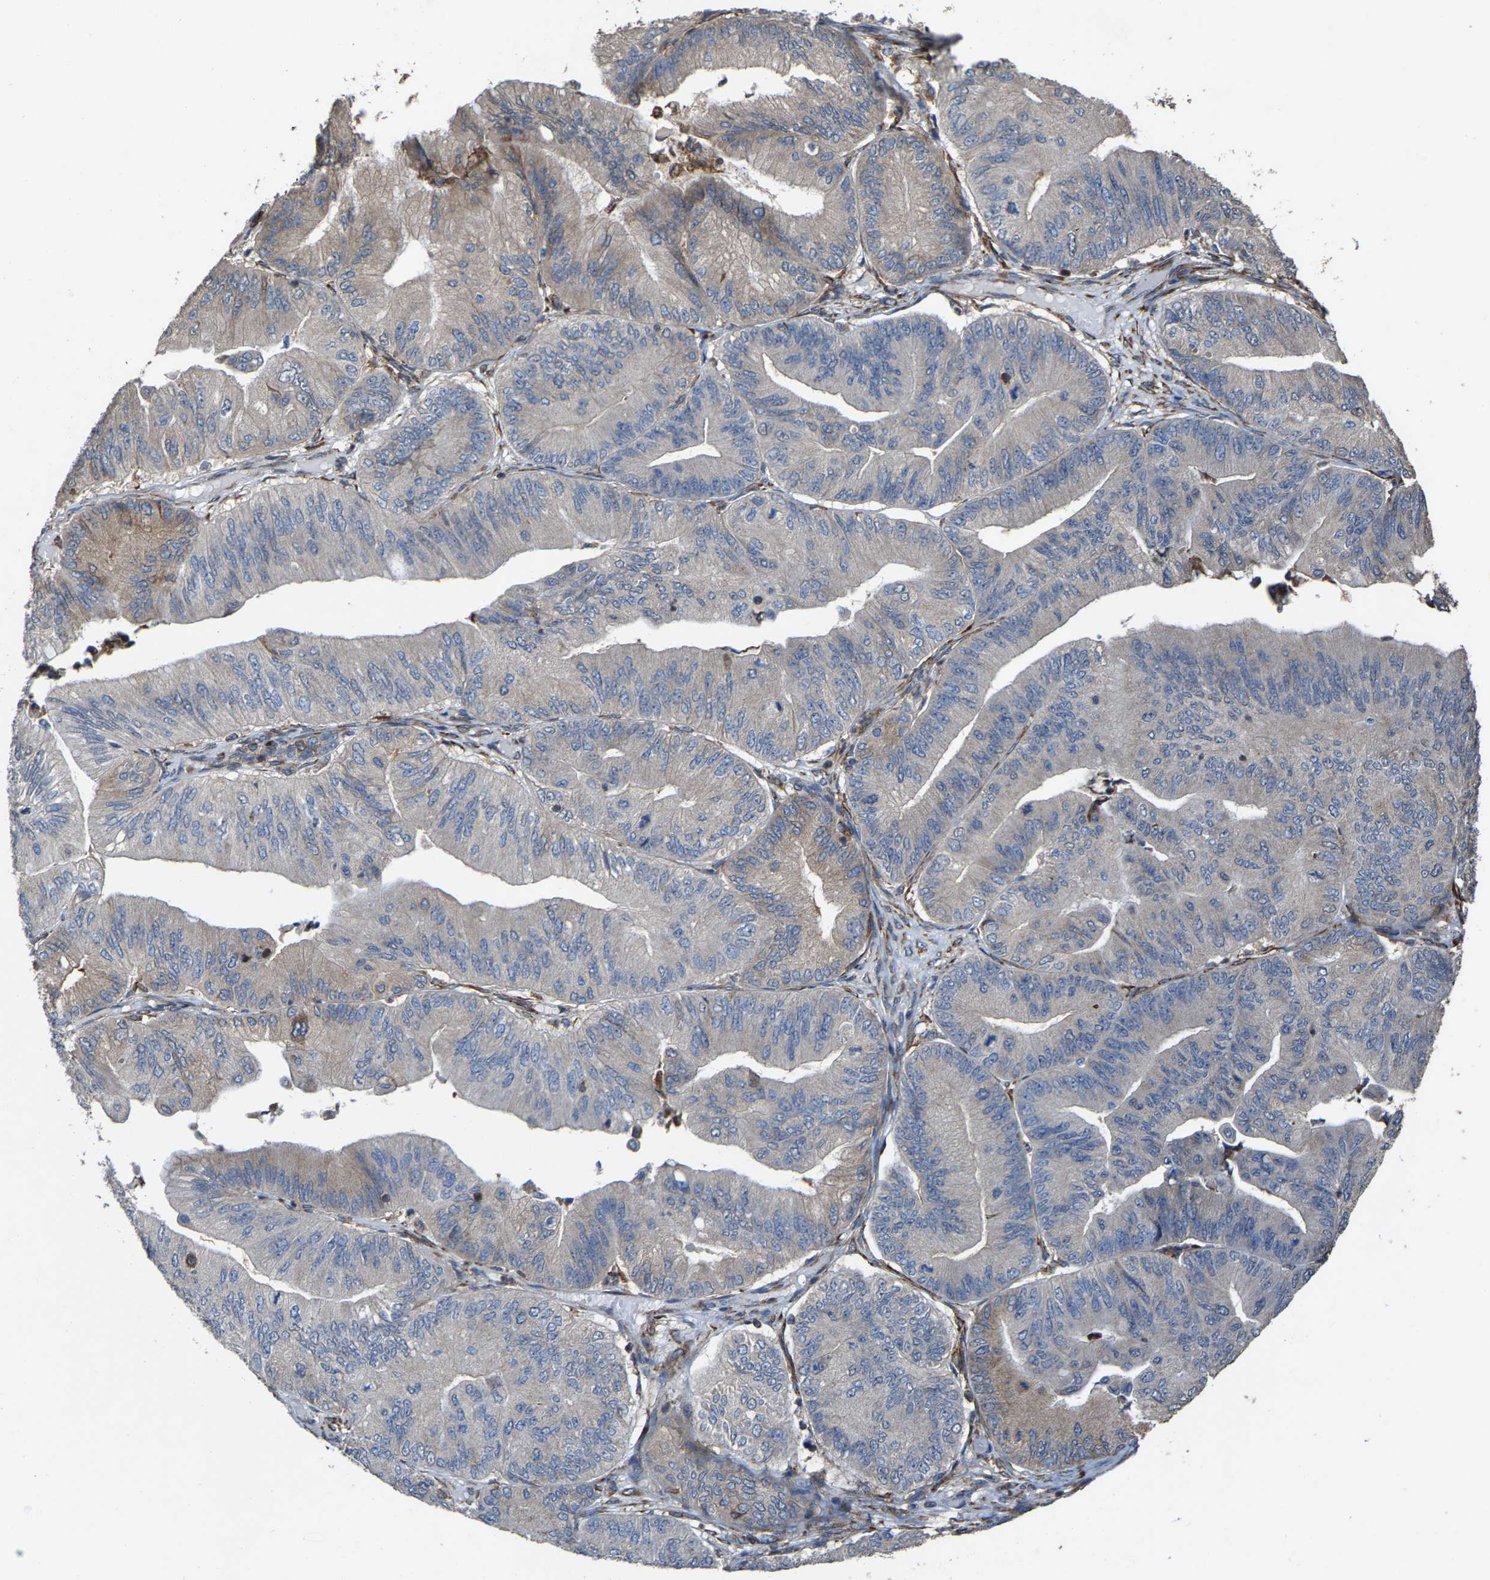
{"staining": {"intensity": "negative", "quantity": "none", "location": "none"}, "tissue": "ovarian cancer", "cell_type": "Tumor cells", "image_type": "cancer", "snomed": [{"axis": "morphology", "description": "Cystadenocarcinoma, mucinous, NOS"}, {"axis": "topography", "description": "Ovary"}], "caption": "Tumor cells are negative for brown protein staining in ovarian mucinous cystadenocarcinoma.", "gene": "FGD3", "patient": {"sex": "female", "age": 61}}